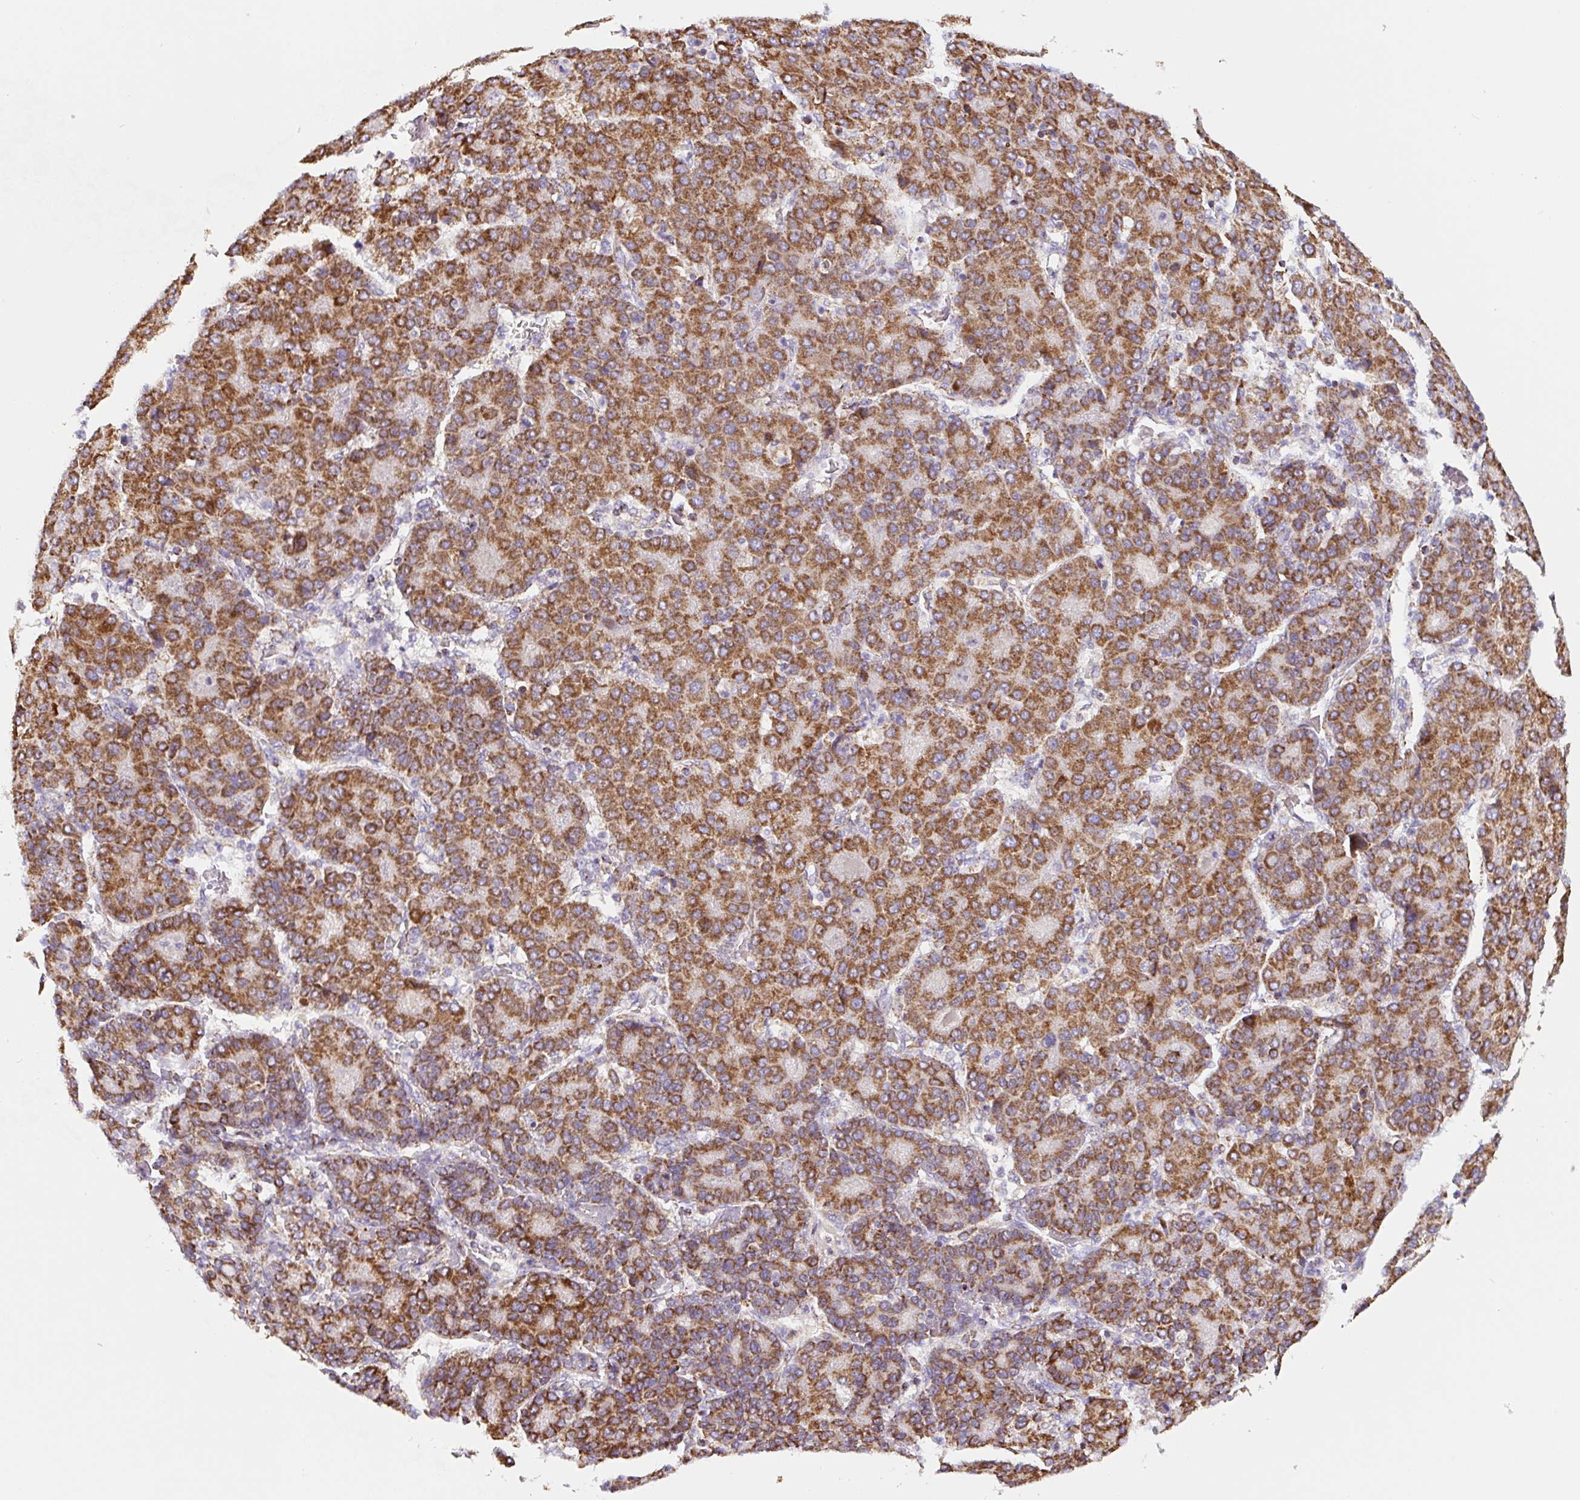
{"staining": {"intensity": "strong", "quantity": ">75%", "location": "cytoplasmic/membranous"}, "tissue": "liver cancer", "cell_type": "Tumor cells", "image_type": "cancer", "snomed": [{"axis": "morphology", "description": "Carcinoma, Hepatocellular, NOS"}, {"axis": "topography", "description": "Liver"}], "caption": "Liver cancer was stained to show a protein in brown. There is high levels of strong cytoplasmic/membranous staining in about >75% of tumor cells.", "gene": "MT-CO2", "patient": {"sex": "male", "age": 65}}